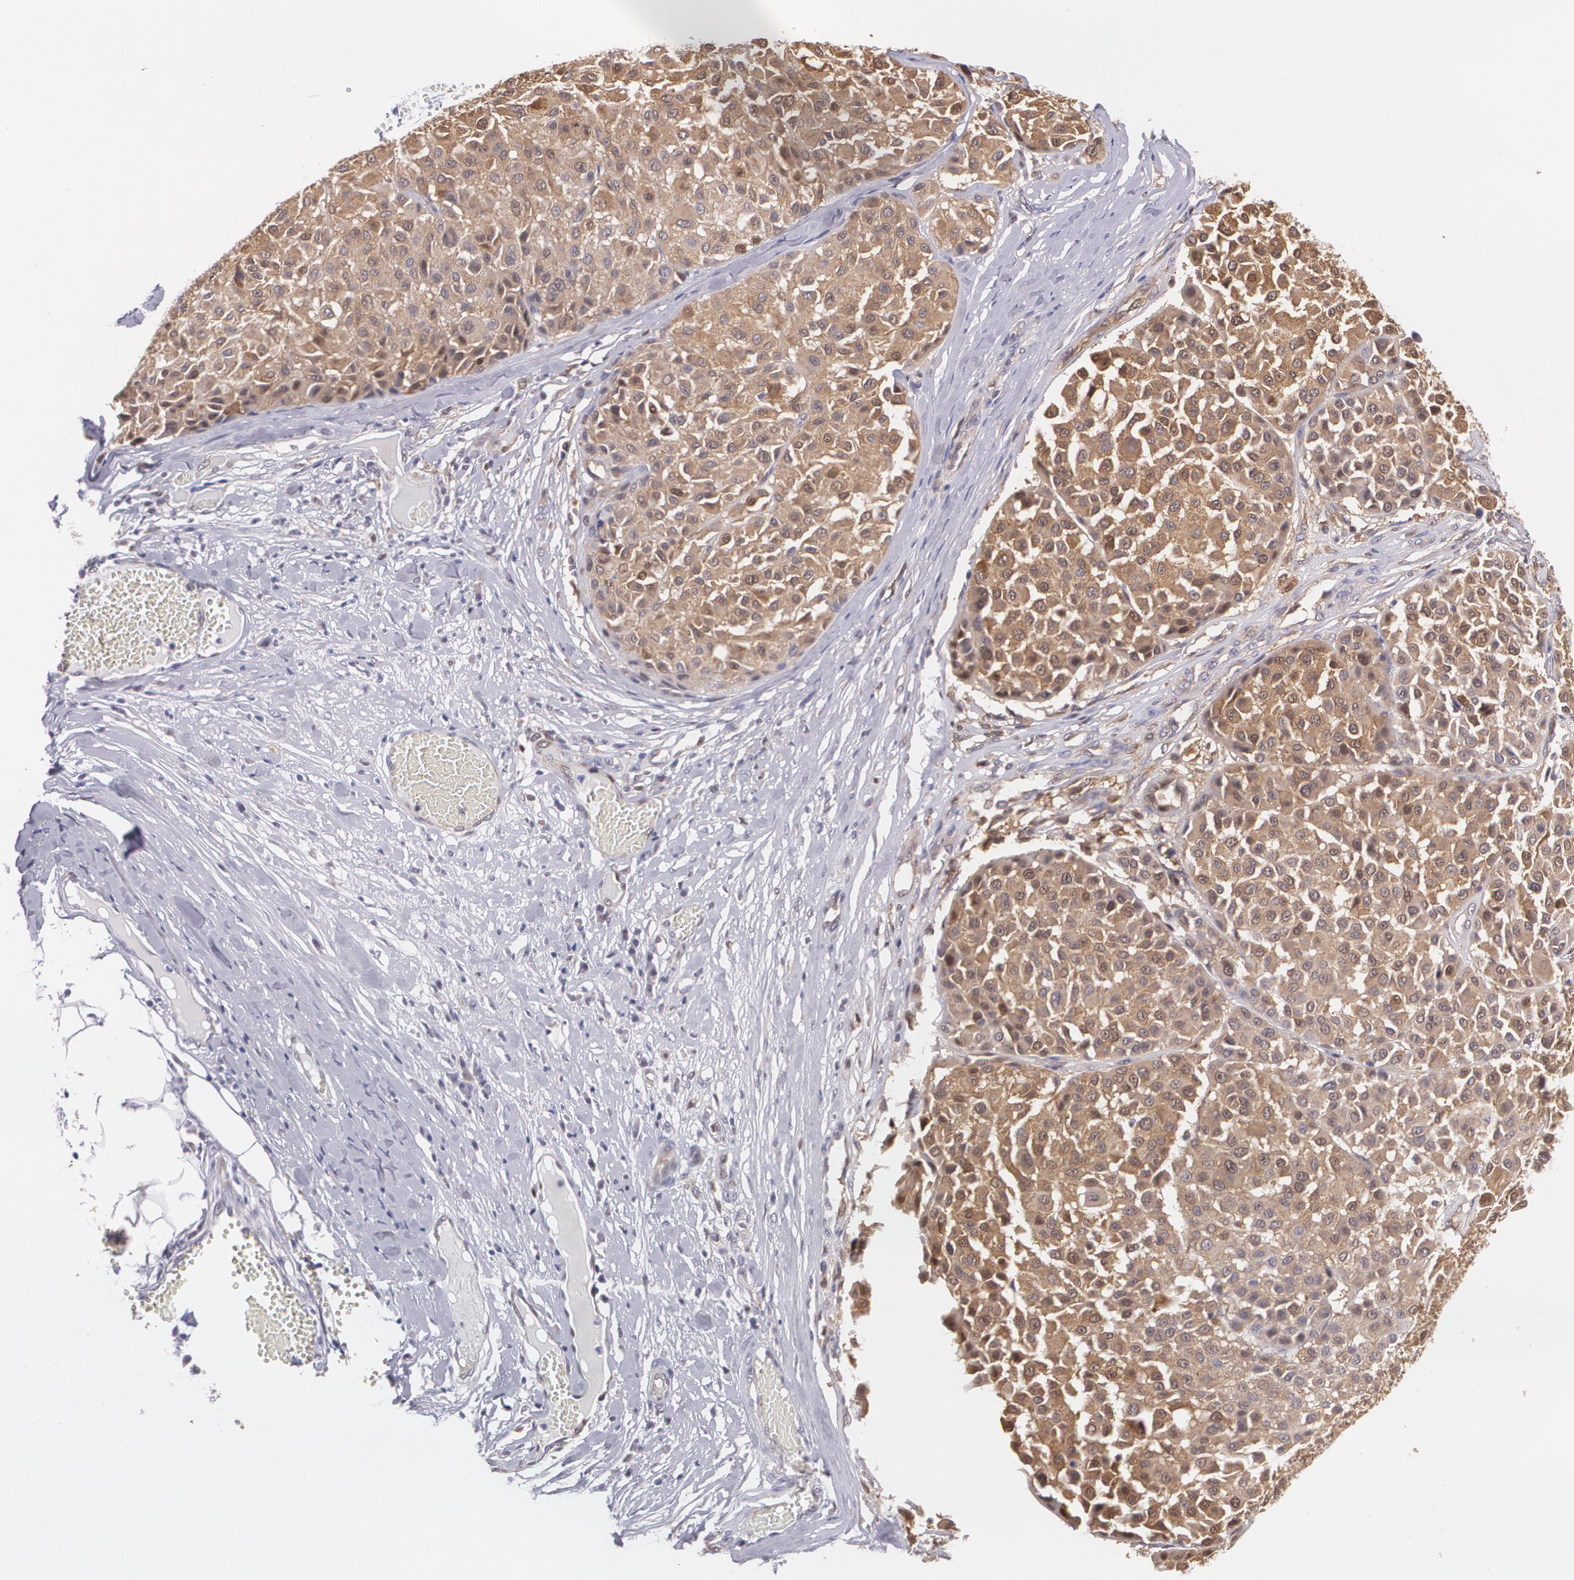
{"staining": {"intensity": "moderate", "quantity": ">75%", "location": "cytoplasmic/membranous"}, "tissue": "melanoma", "cell_type": "Tumor cells", "image_type": "cancer", "snomed": [{"axis": "morphology", "description": "Malignant melanoma, Metastatic site"}, {"axis": "topography", "description": "Soft tissue"}], "caption": "DAB immunohistochemical staining of human melanoma reveals moderate cytoplasmic/membranous protein positivity in approximately >75% of tumor cells.", "gene": "HSPH1", "patient": {"sex": "male", "age": 41}}